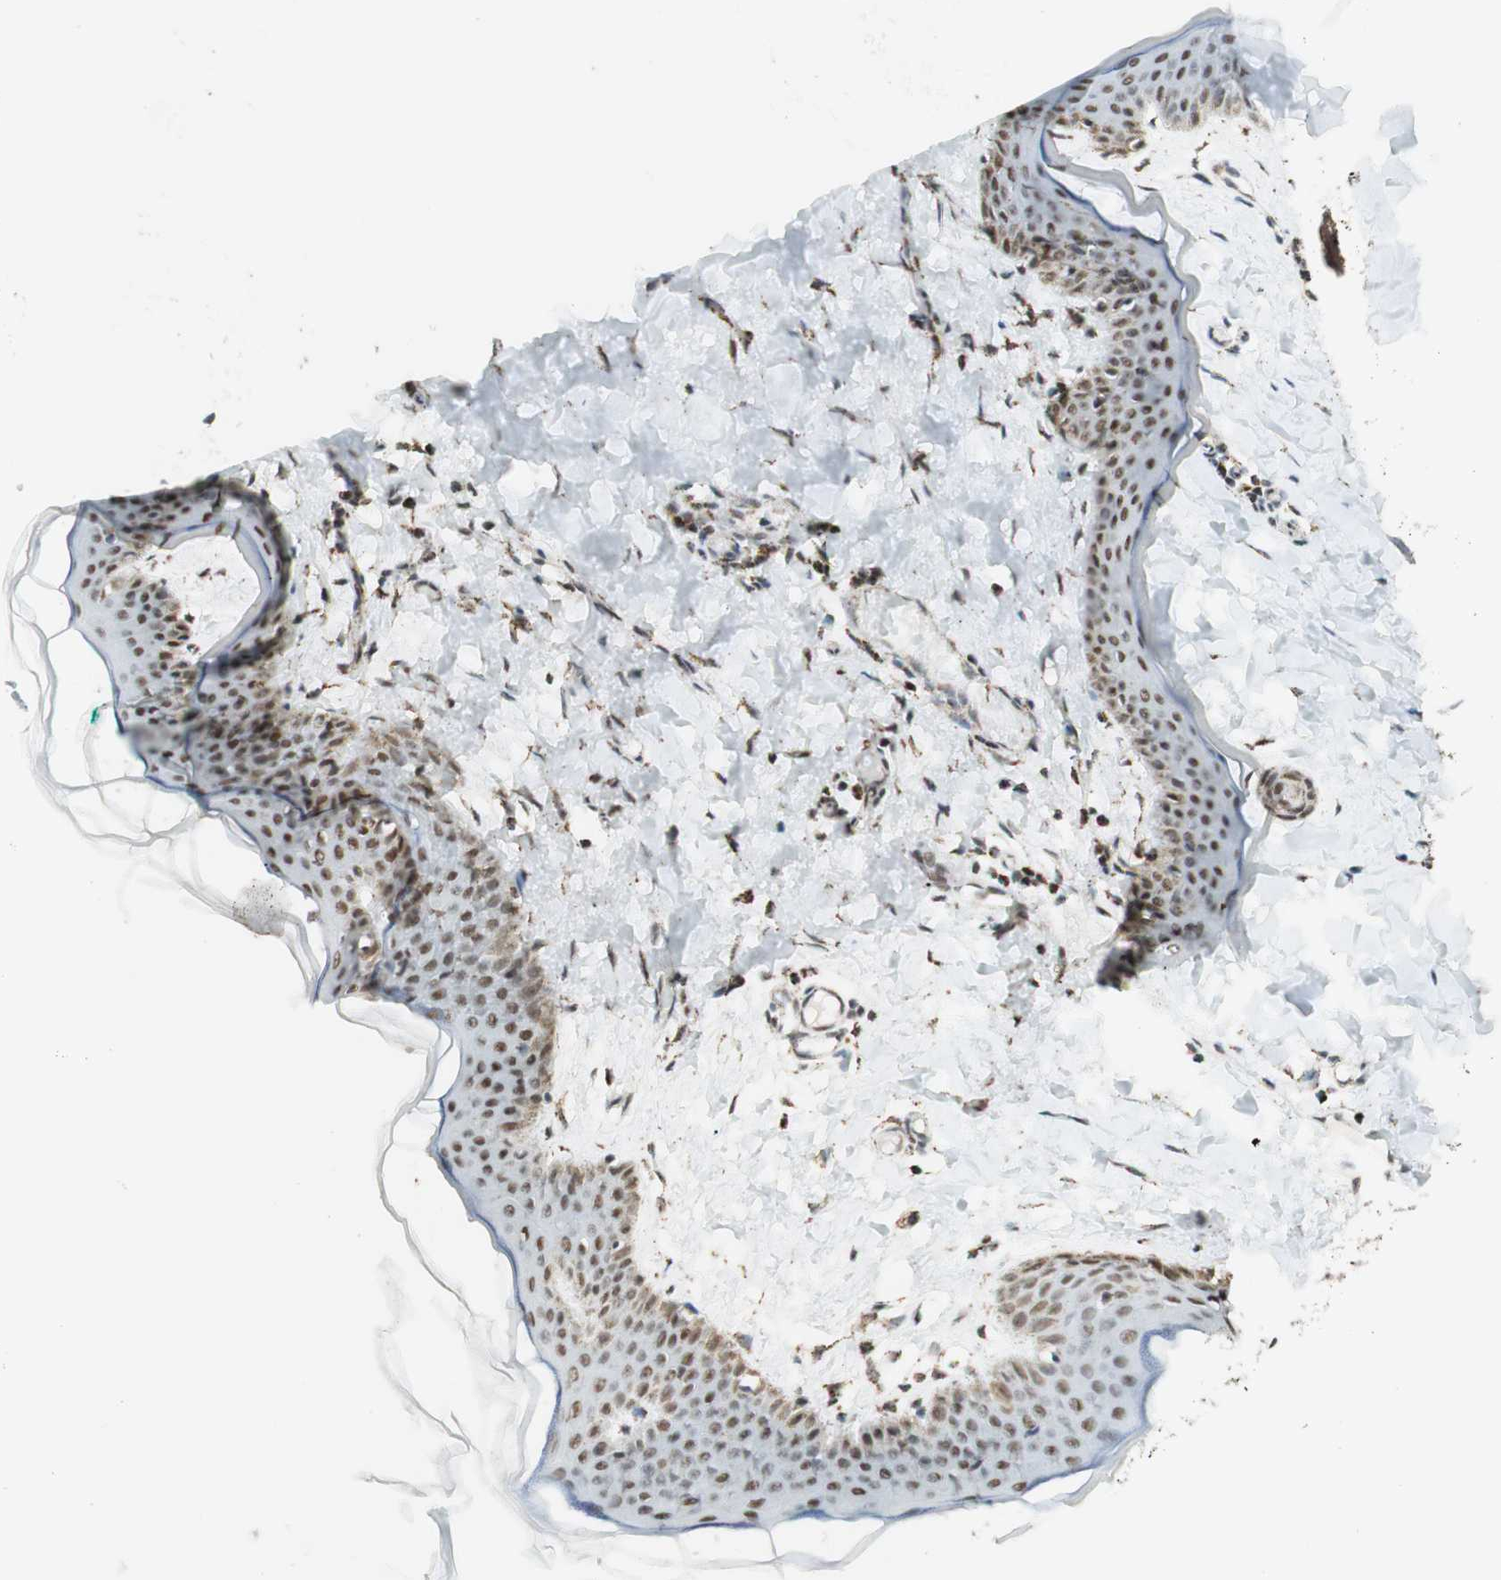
{"staining": {"intensity": "moderate", "quantity": ">75%", "location": "cytoplasmic/membranous,nuclear"}, "tissue": "skin", "cell_type": "Fibroblasts", "image_type": "normal", "snomed": [{"axis": "morphology", "description": "Normal tissue, NOS"}, {"axis": "topography", "description": "Skin"}], "caption": "Immunohistochemical staining of unremarkable human skin displays >75% levels of moderate cytoplasmic/membranous,nuclear protein staining in approximately >75% of fibroblasts.", "gene": "ZNF782", "patient": {"sex": "female", "age": 17}}